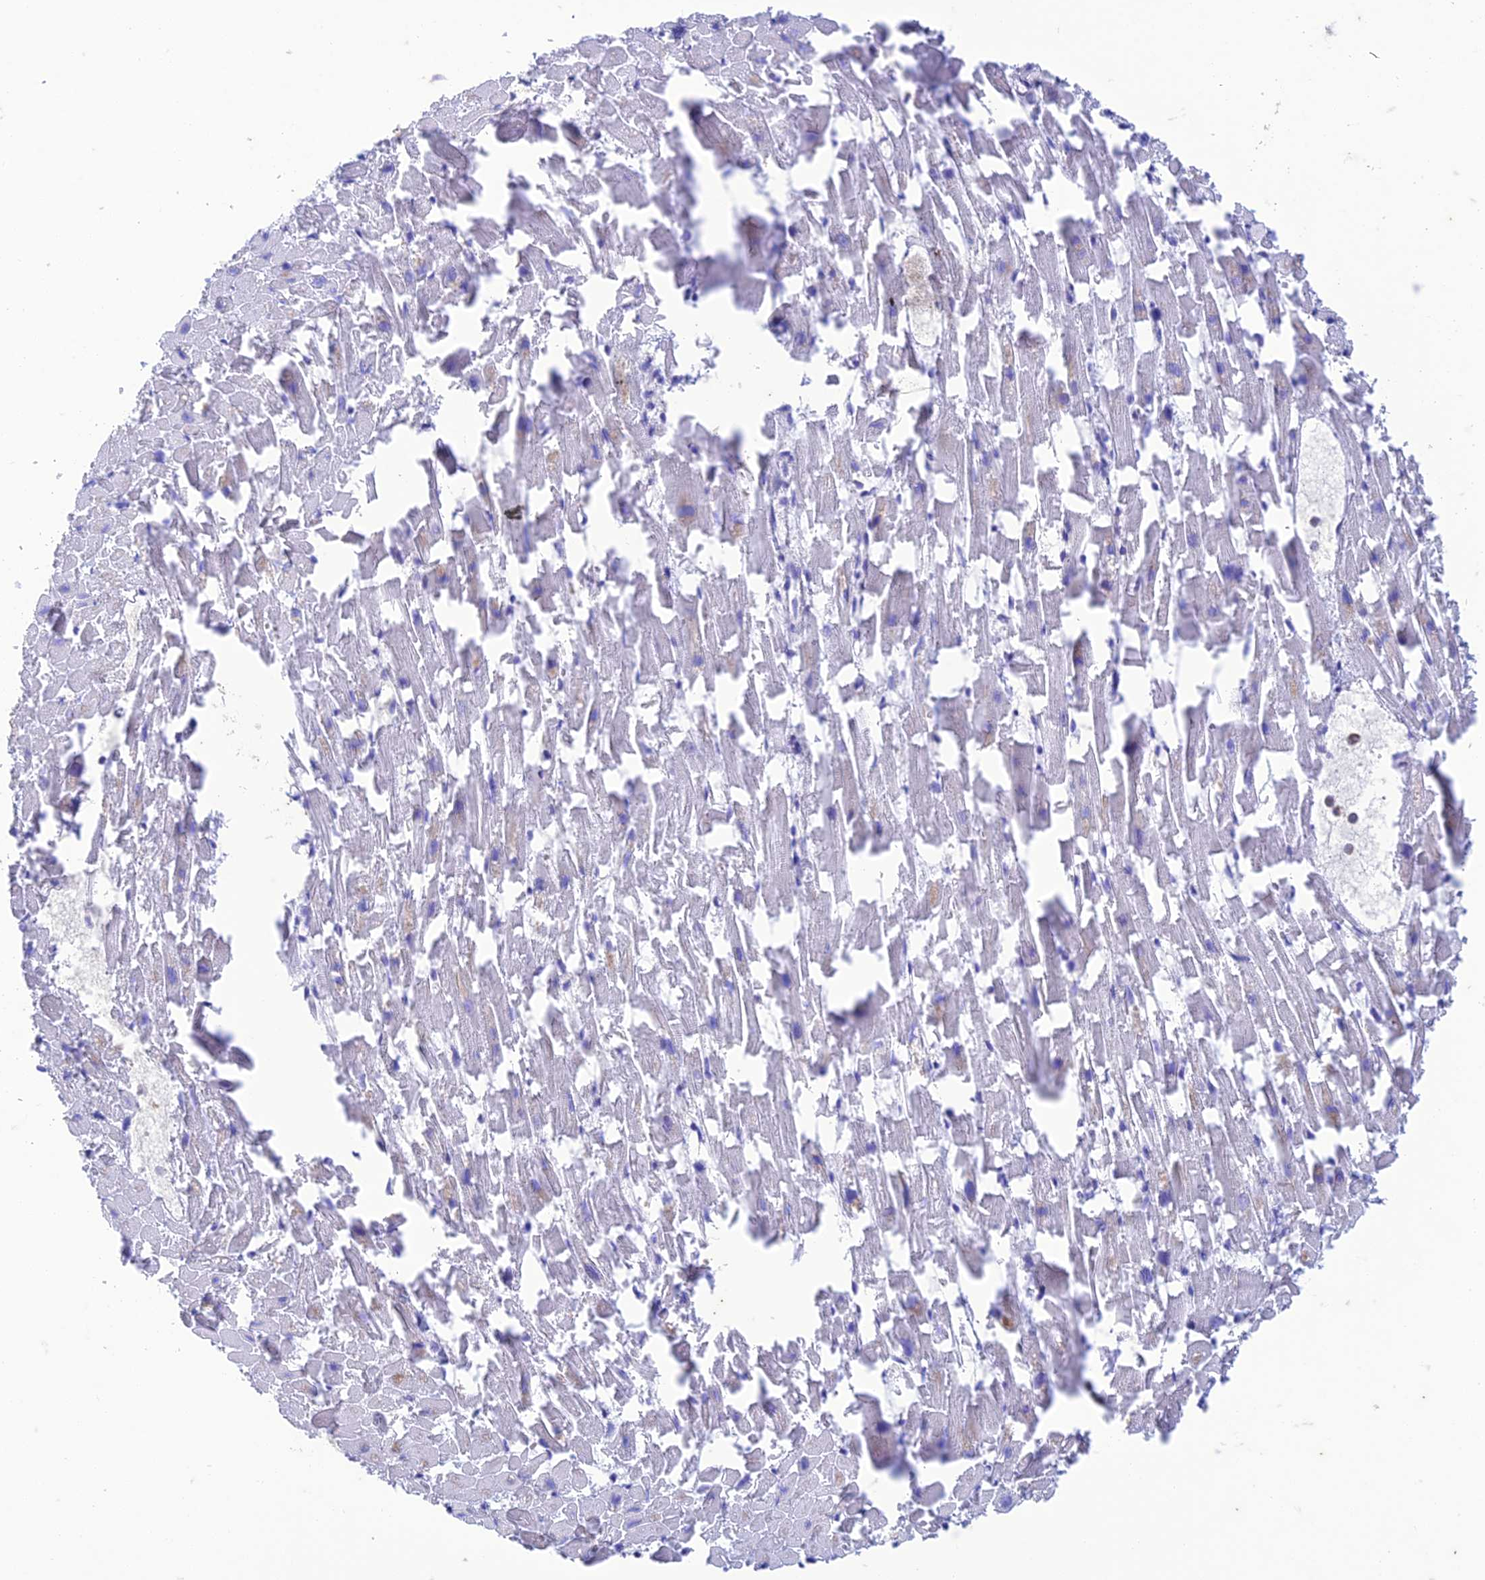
{"staining": {"intensity": "negative", "quantity": "none", "location": "none"}, "tissue": "heart muscle", "cell_type": "Cardiomyocytes", "image_type": "normal", "snomed": [{"axis": "morphology", "description": "Normal tissue, NOS"}, {"axis": "topography", "description": "Heart"}], "caption": "An image of heart muscle stained for a protein exhibits no brown staining in cardiomyocytes. (Immunohistochemistry (ihc), brightfield microscopy, high magnification).", "gene": "FGF7", "patient": {"sex": "female", "age": 64}}